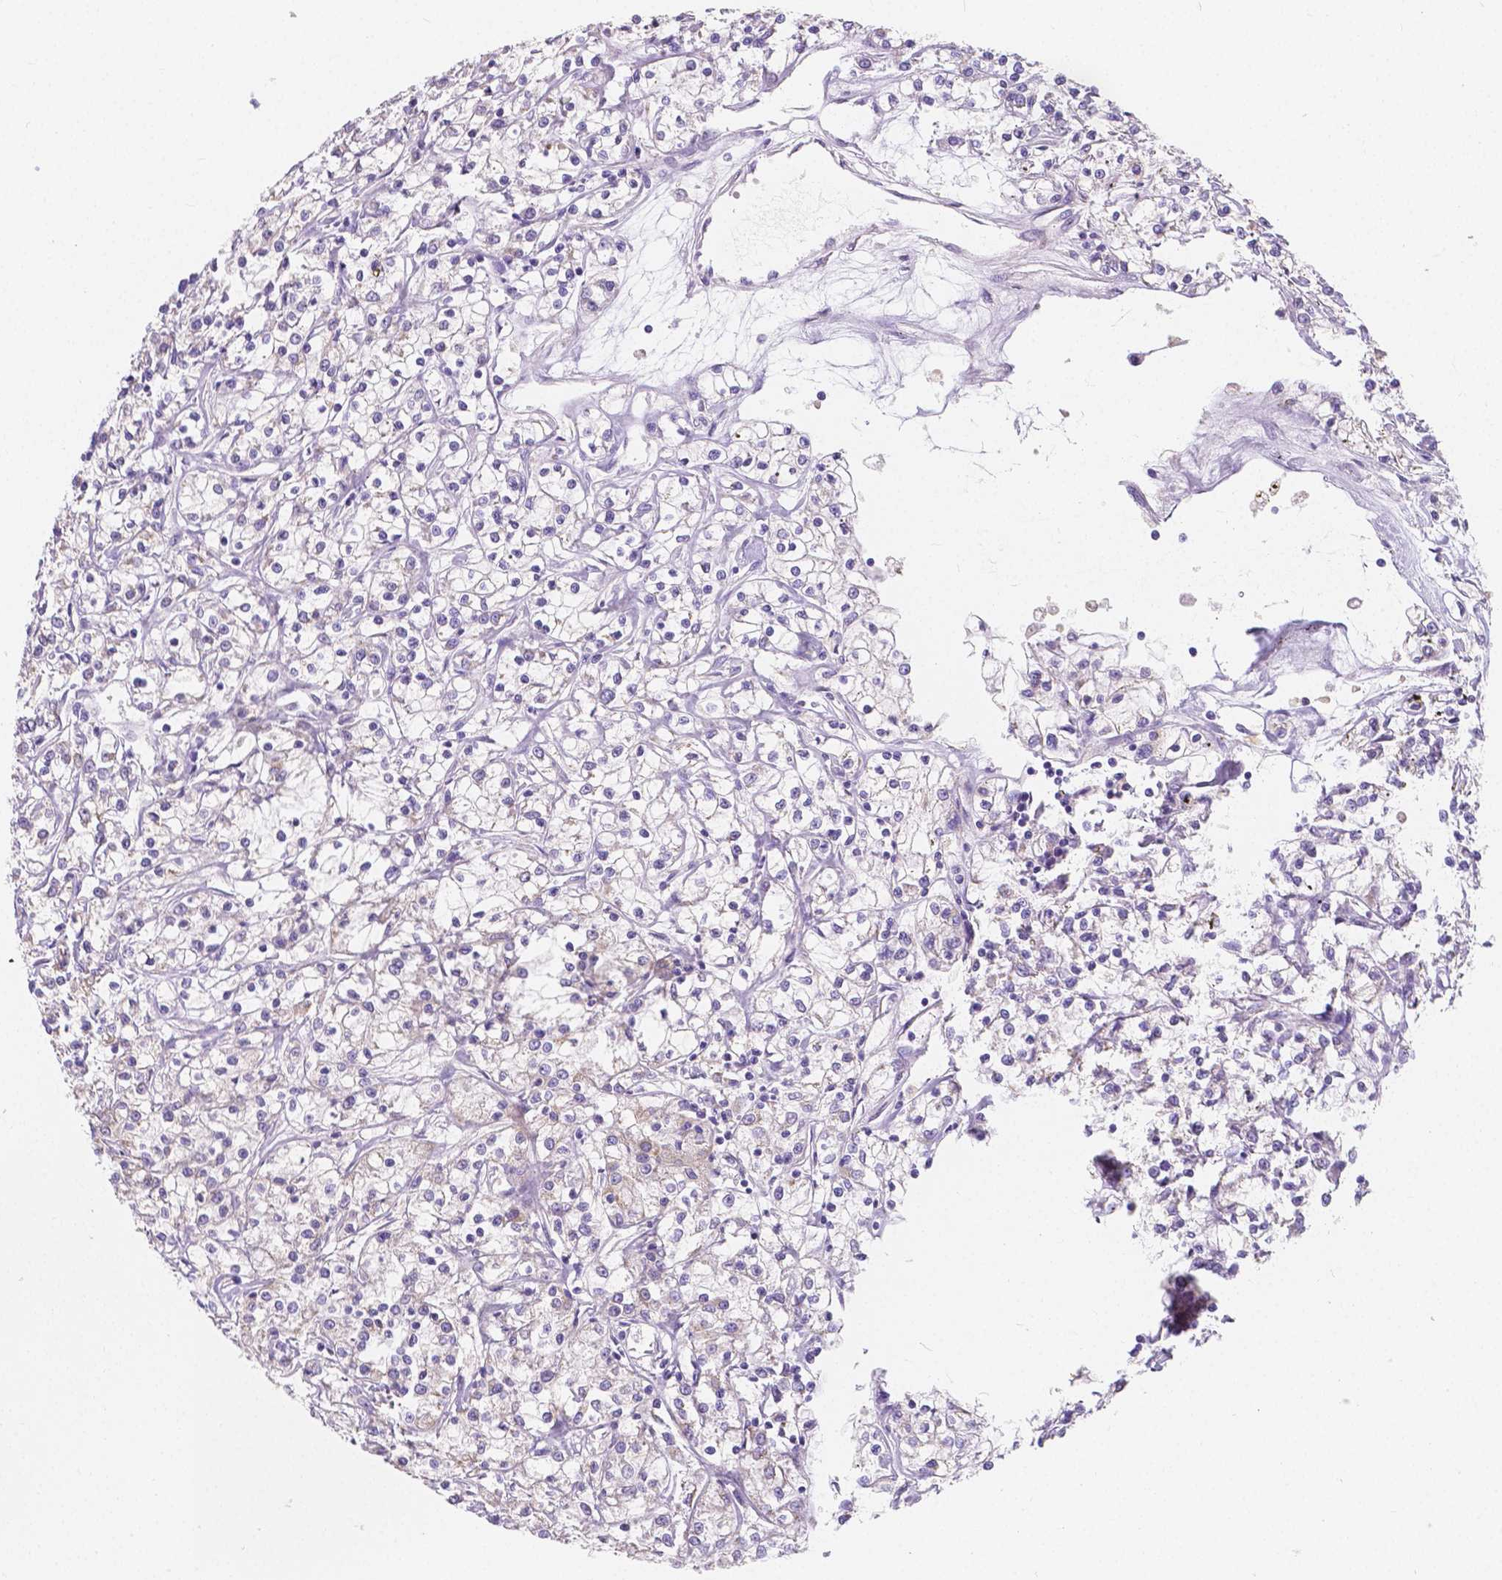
{"staining": {"intensity": "negative", "quantity": "none", "location": "none"}, "tissue": "renal cancer", "cell_type": "Tumor cells", "image_type": "cancer", "snomed": [{"axis": "morphology", "description": "Adenocarcinoma, NOS"}, {"axis": "topography", "description": "Kidney"}], "caption": "This histopathology image is of adenocarcinoma (renal) stained with IHC to label a protein in brown with the nuclei are counter-stained blue. There is no positivity in tumor cells.", "gene": "RNF186", "patient": {"sex": "female", "age": 59}}